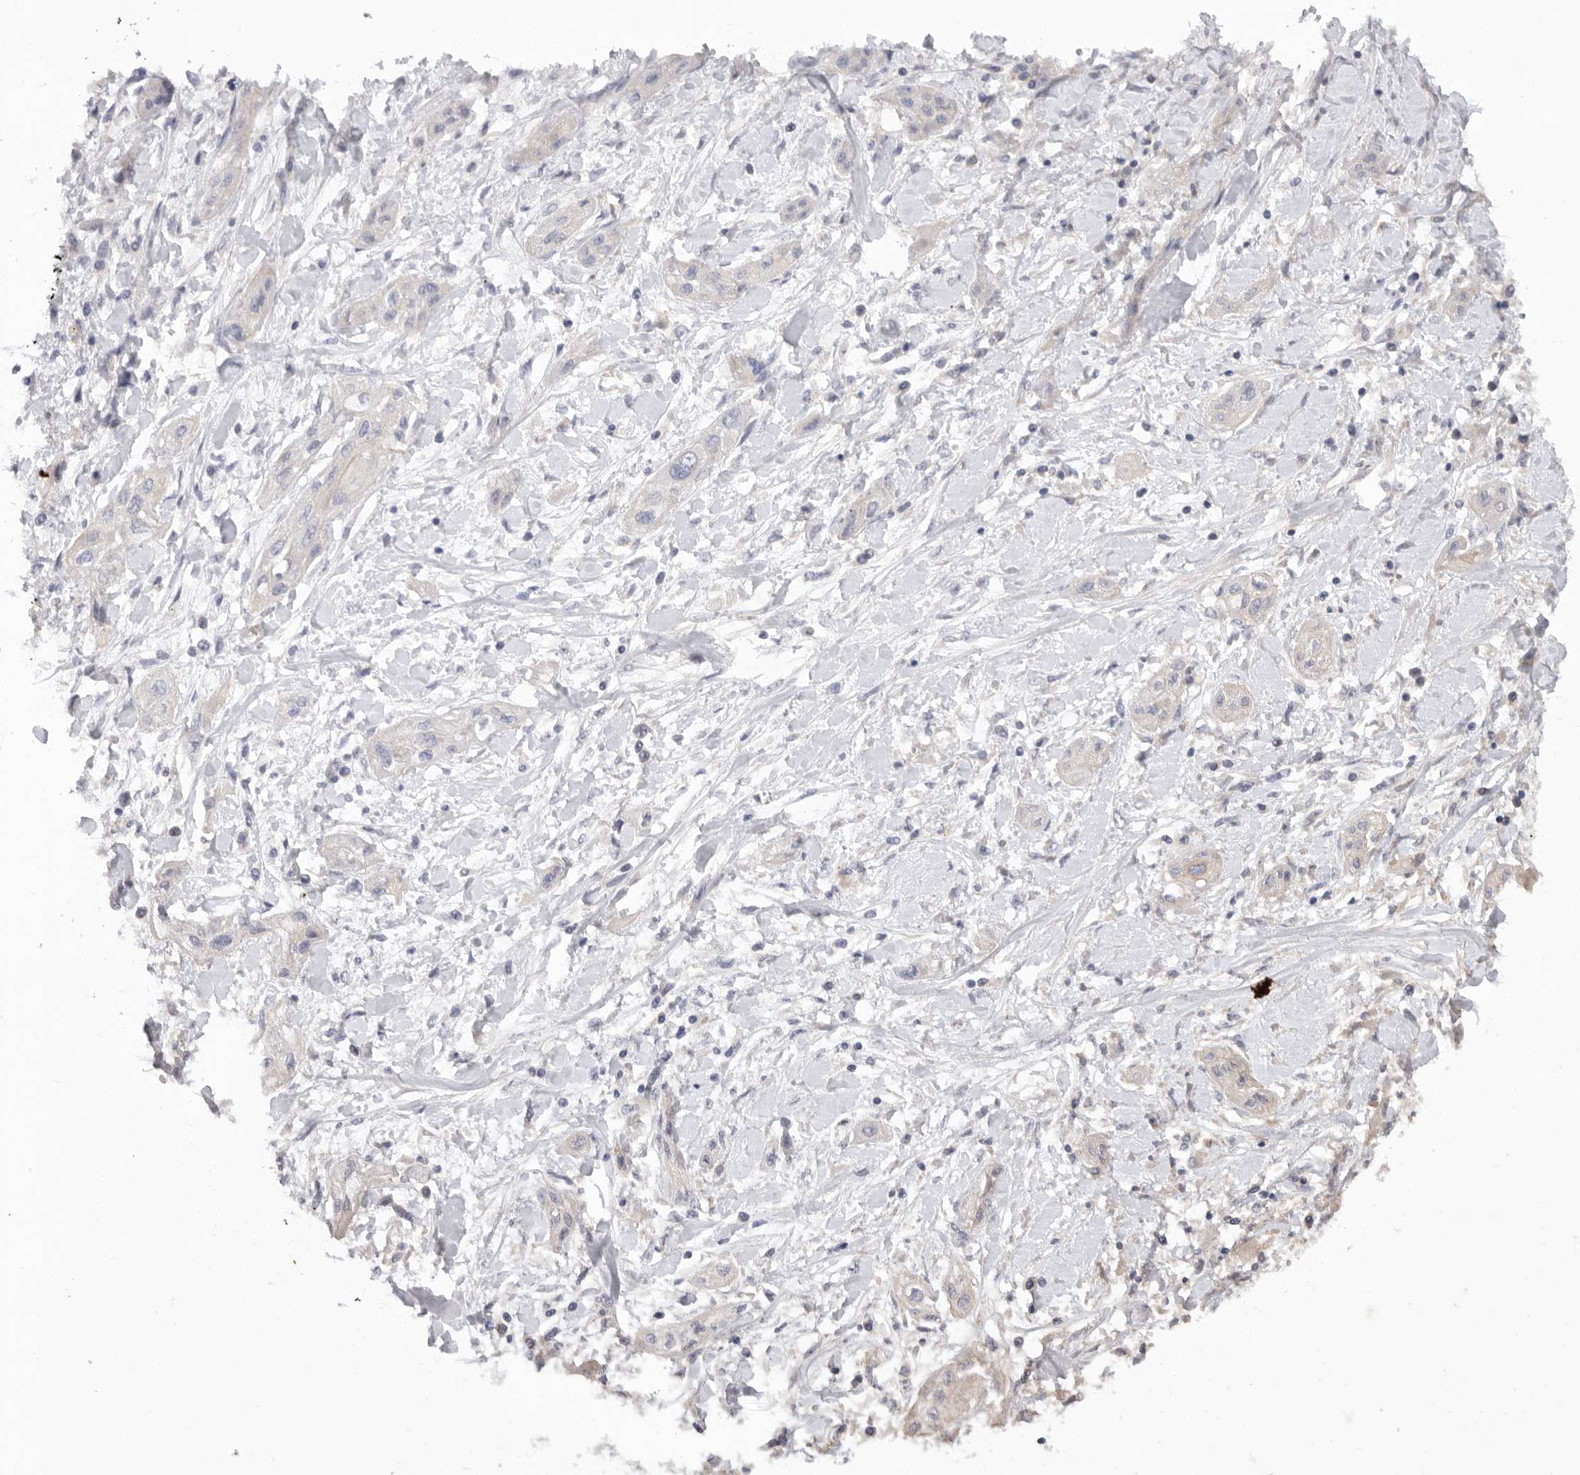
{"staining": {"intensity": "negative", "quantity": "none", "location": "none"}, "tissue": "lung cancer", "cell_type": "Tumor cells", "image_type": "cancer", "snomed": [{"axis": "morphology", "description": "Squamous cell carcinoma, NOS"}, {"axis": "topography", "description": "Lung"}], "caption": "Immunohistochemistry (IHC) photomicrograph of squamous cell carcinoma (lung) stained for a protein (brown), which demonstrates no staining in tumor cells. (DAB immunohistochemistry visualized using brightfield microscopy, high magnification).", "gene": "MTFR1L", "patient": {"sex": "female", "age": 47}}